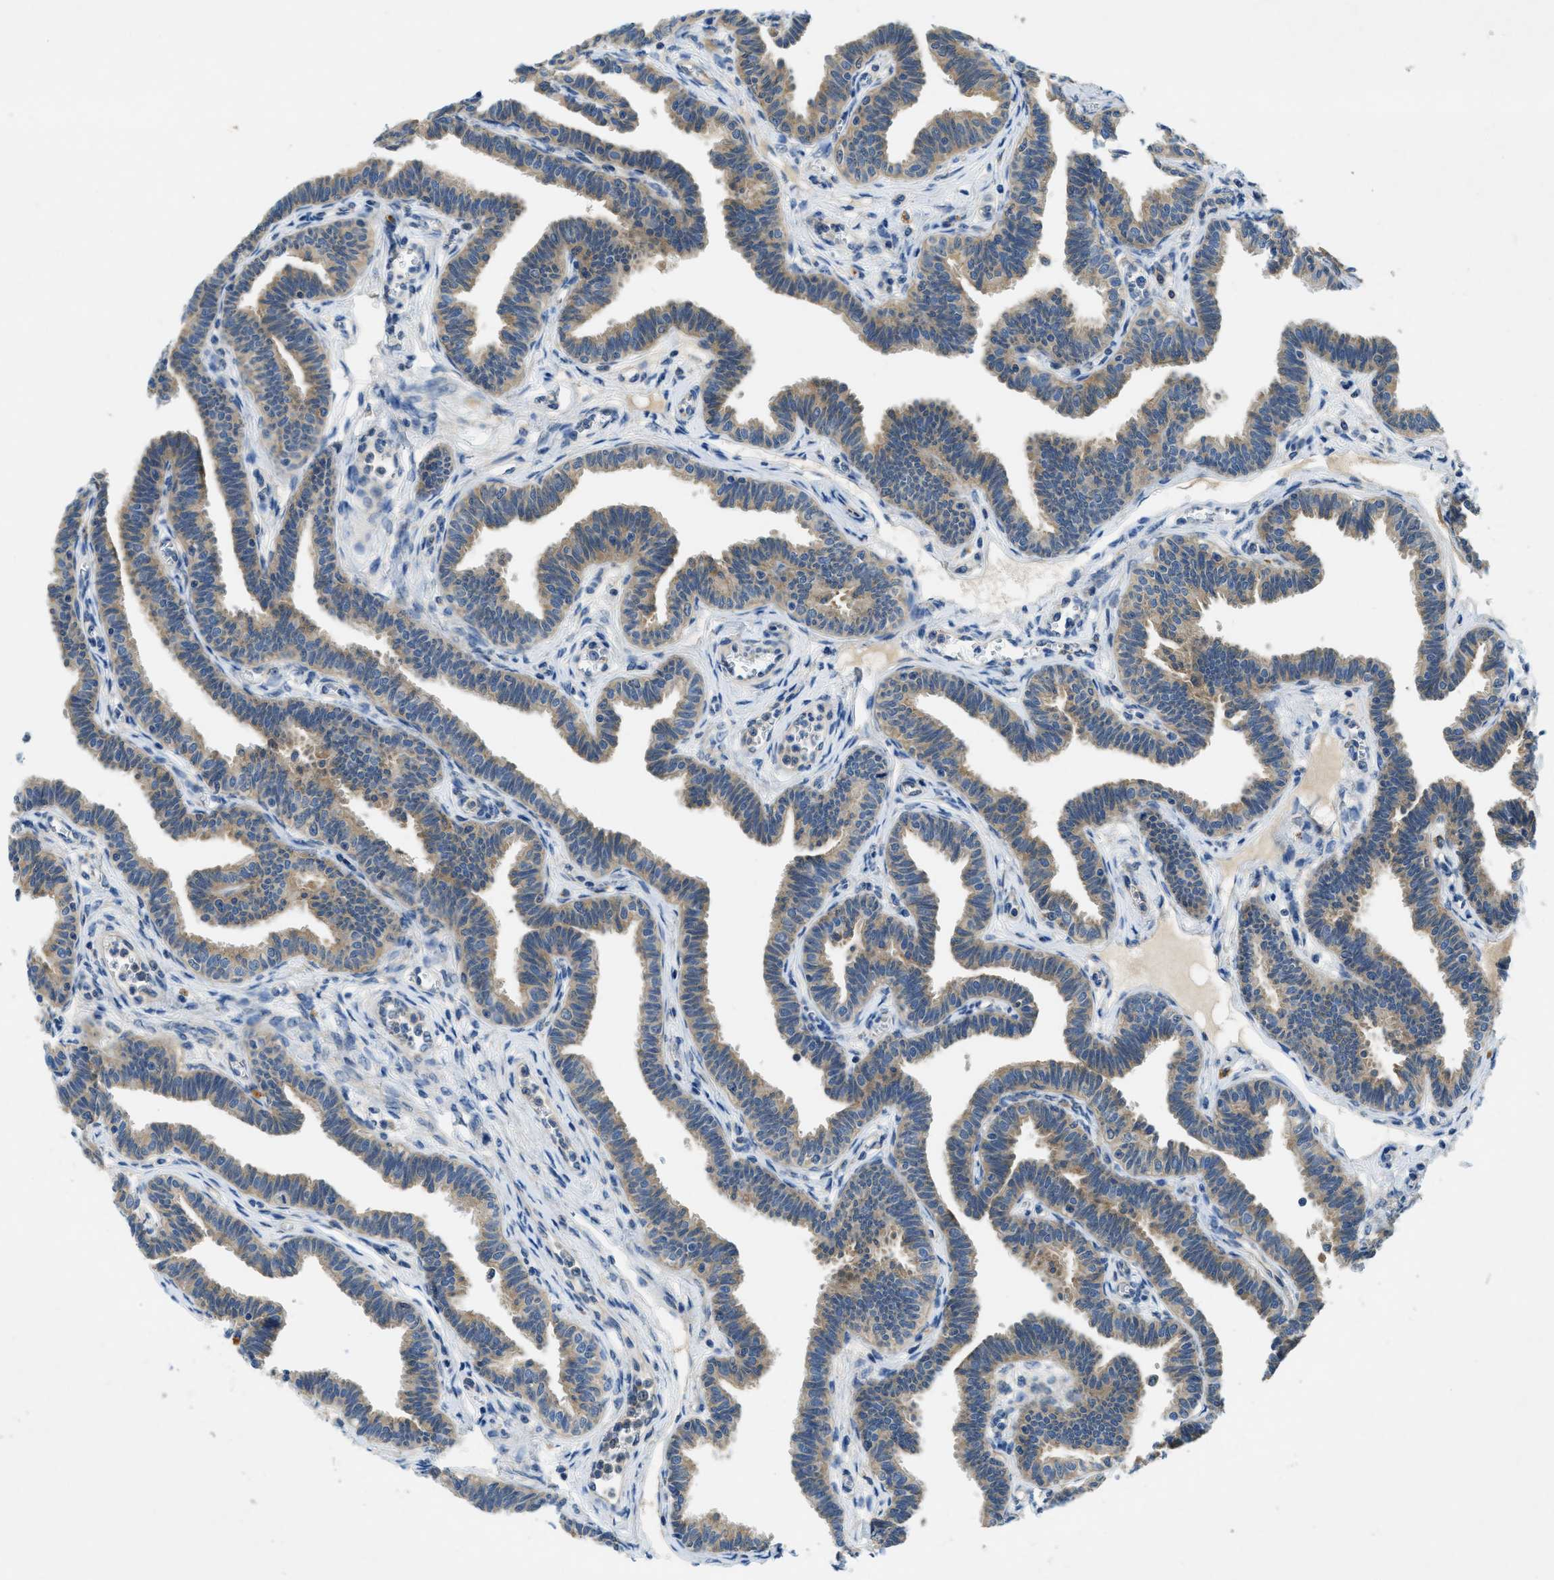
{"staining": {"intensity": "moderate", "quantity": "25%-75%", "location": "cytoplasmic/membranous"}, "tissue": "fallopian tube", "cell_type": "Glandular cells", "image_type": "normal", "snomed": [{"axis": "morphology", "description": "Normal tissue, NOS"}, {"axis": "topography", "description": "Fallopian tube"}, {"axis": "topography", "description": "Ovary"}], "caption": "Moderate cytoplasmic/membranous expression for a protein is present in about 25%-75% of glandular cells of benign fallopian tube using immunohistochemistry (IHC).", "gene": "RIPK2", "patient": {"sex": "female", "age": 23}}